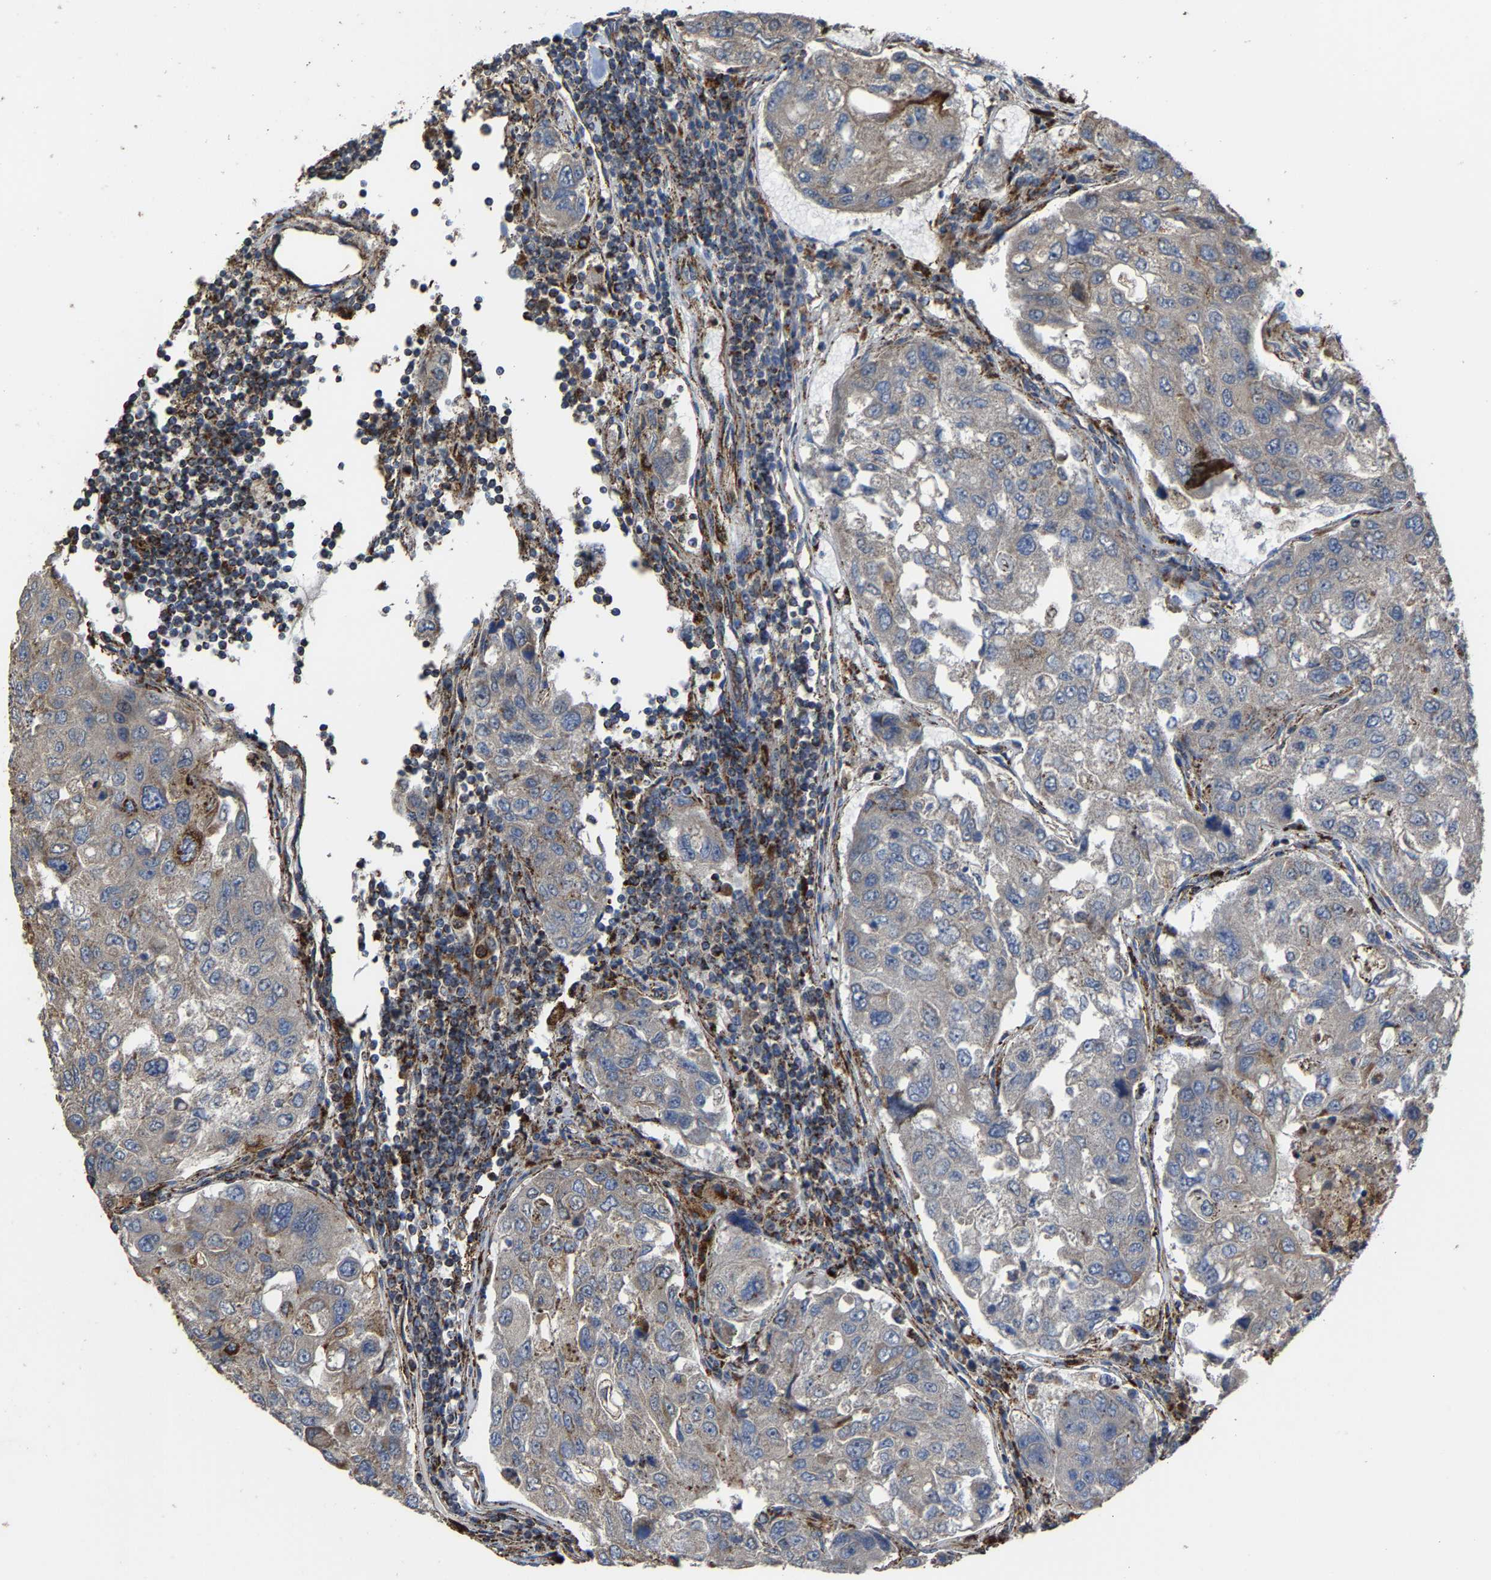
{"staining": {"intensity": "moderate", "quantity": "<25%", "location": "cytoplasmic/membranous"}, "tissue": "urothelial cancer", "cell_type": "Tumor cells", "image_type": "cancer", "snomed": [{"axis": "morphology", "description": "Urothelial carcinoma, High grade"}, {"axis": "topography", "description": "Lymph node"}, {"axis": "topography", "description": "Urinary bladder"}], "caption": "Immunohistochemical staining of human urothelial cancer displays low levels of moderate cytoplasmic/membranous protein positivity in approximately <25% of tumor cells.", "gene": "NDUFV3", "patient": {"sex": "male", "age": 51}}